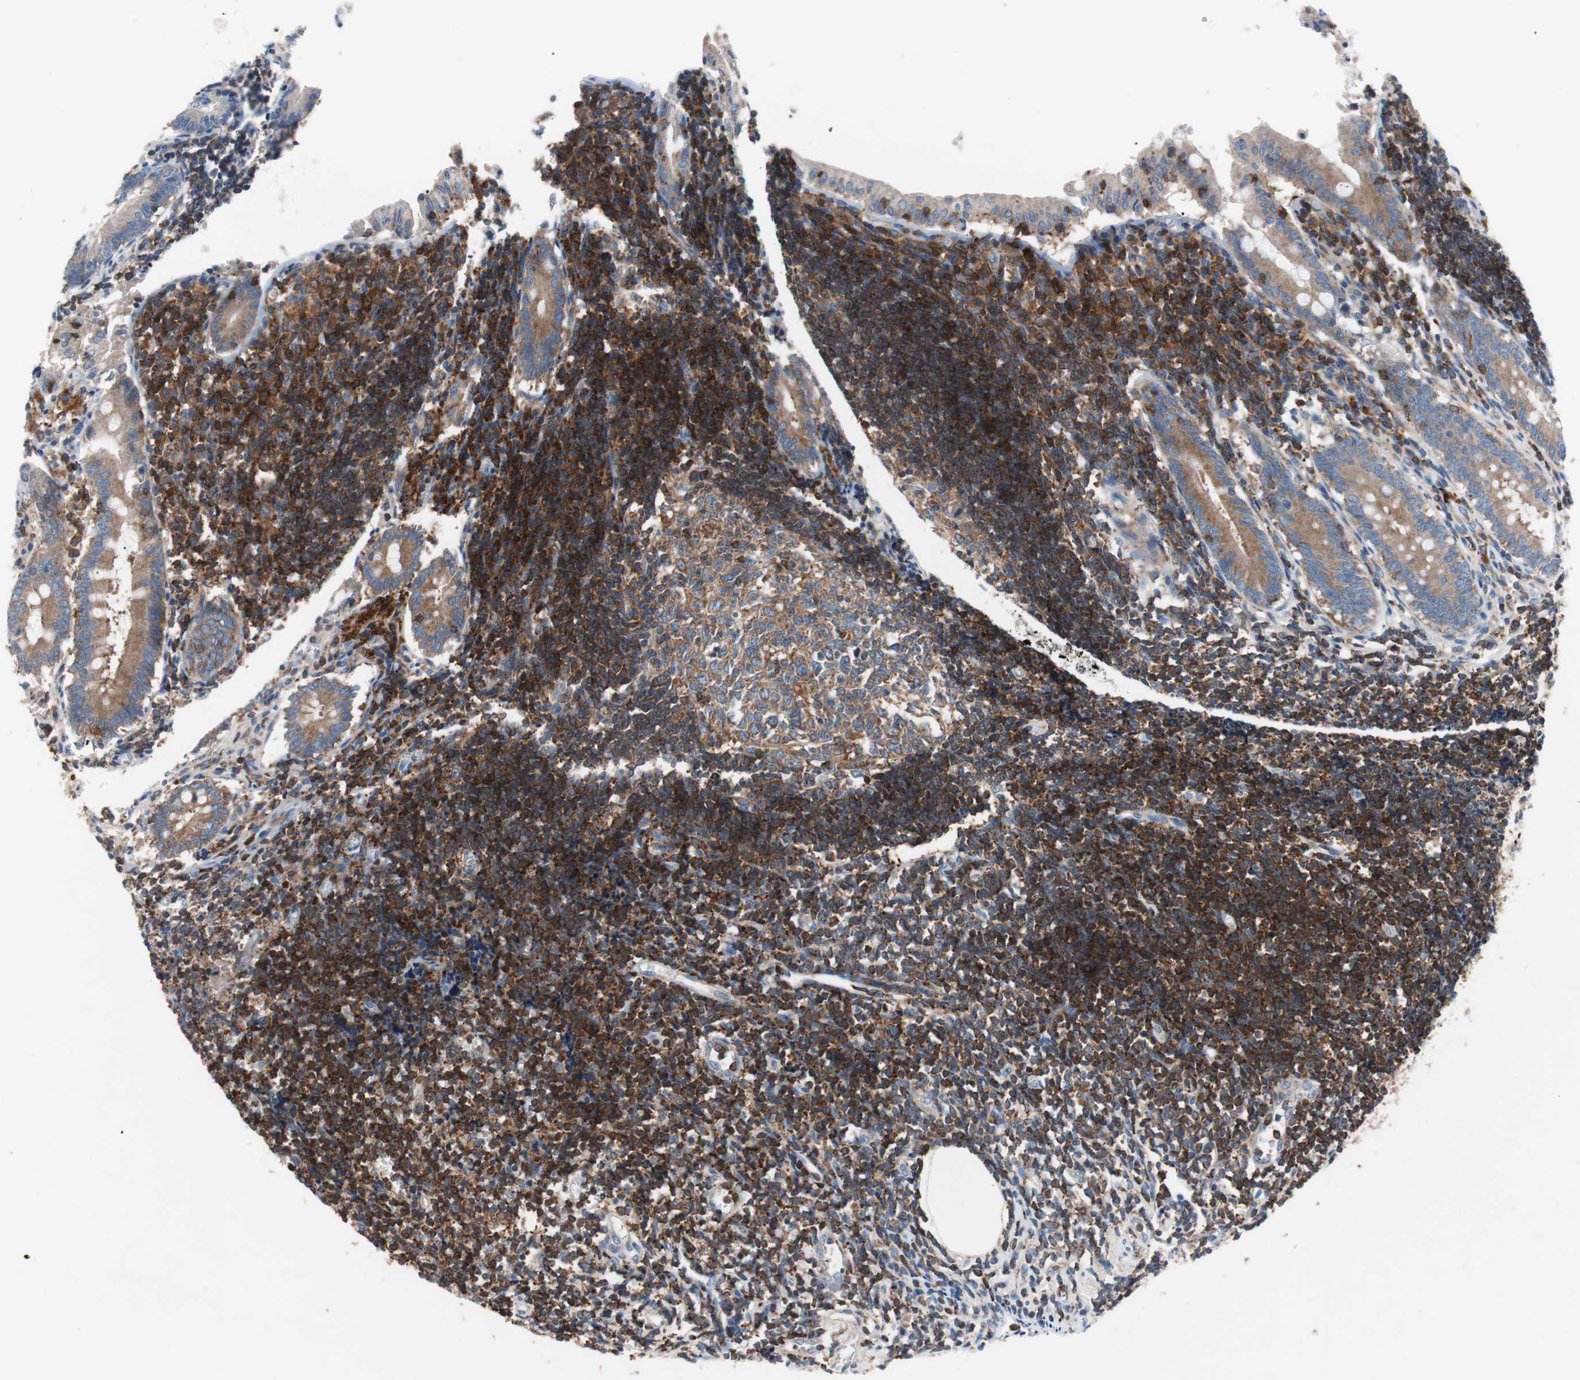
{"staining": {"intensity": "moderate", "quantity": ">75%", "location": "cytoplasmic/membranous"}, "tissue": "appendix", "cell_type": "Glandular cells", "image_type": "normal", "snomed": [{"axis": "morphology", "description": "Normal tissue, NOS"}, {"axis": "topography", "description": "Appendix"}], "caption": "A histopathology image of human appendix stained for a protein exhibits moderate cytoplasmic/membranous brown staining in glandular cells.", "gene": "PIK3R1", "patient": {"sex": "female", "age": 50}}